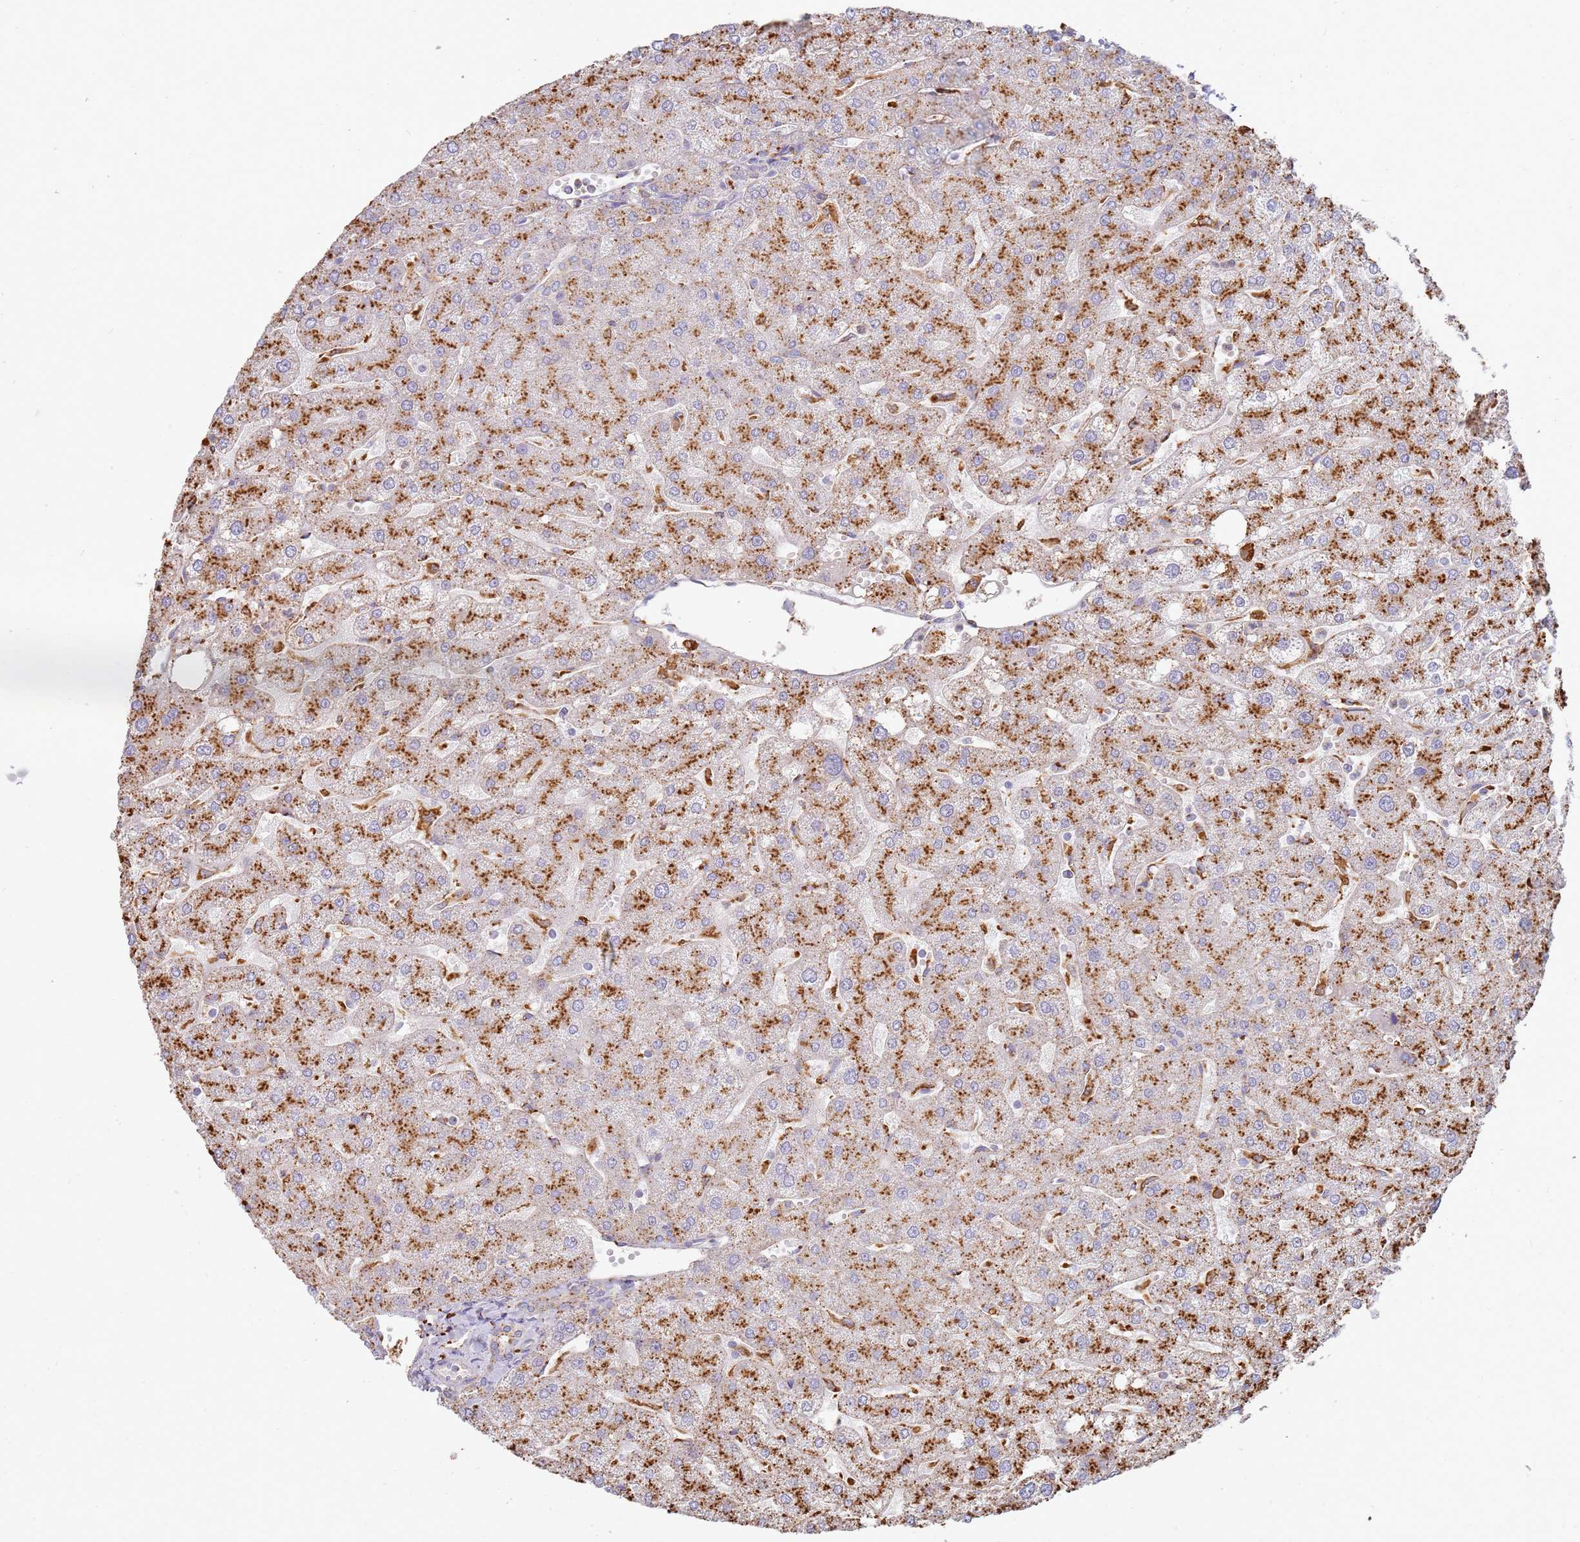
{"staining": {"intensity": "negative", "quantity": "none", "location": "none"}, "tissue": "liver", "cell_type": "Cholangiocytes", "image_type": "normal", "snomed": [{"axis": "morphology", "description": "Normal tissue, NOS"}, {"axis": "topography", "description": "Liver"}], "caption": "An immunohistochemistry (IHC) micrograph of normal liver is shown. There is no staining in cholangiocytes of liver.", "gene": "TMEM229B", "patient": {"sex": "male", "age": 67}}